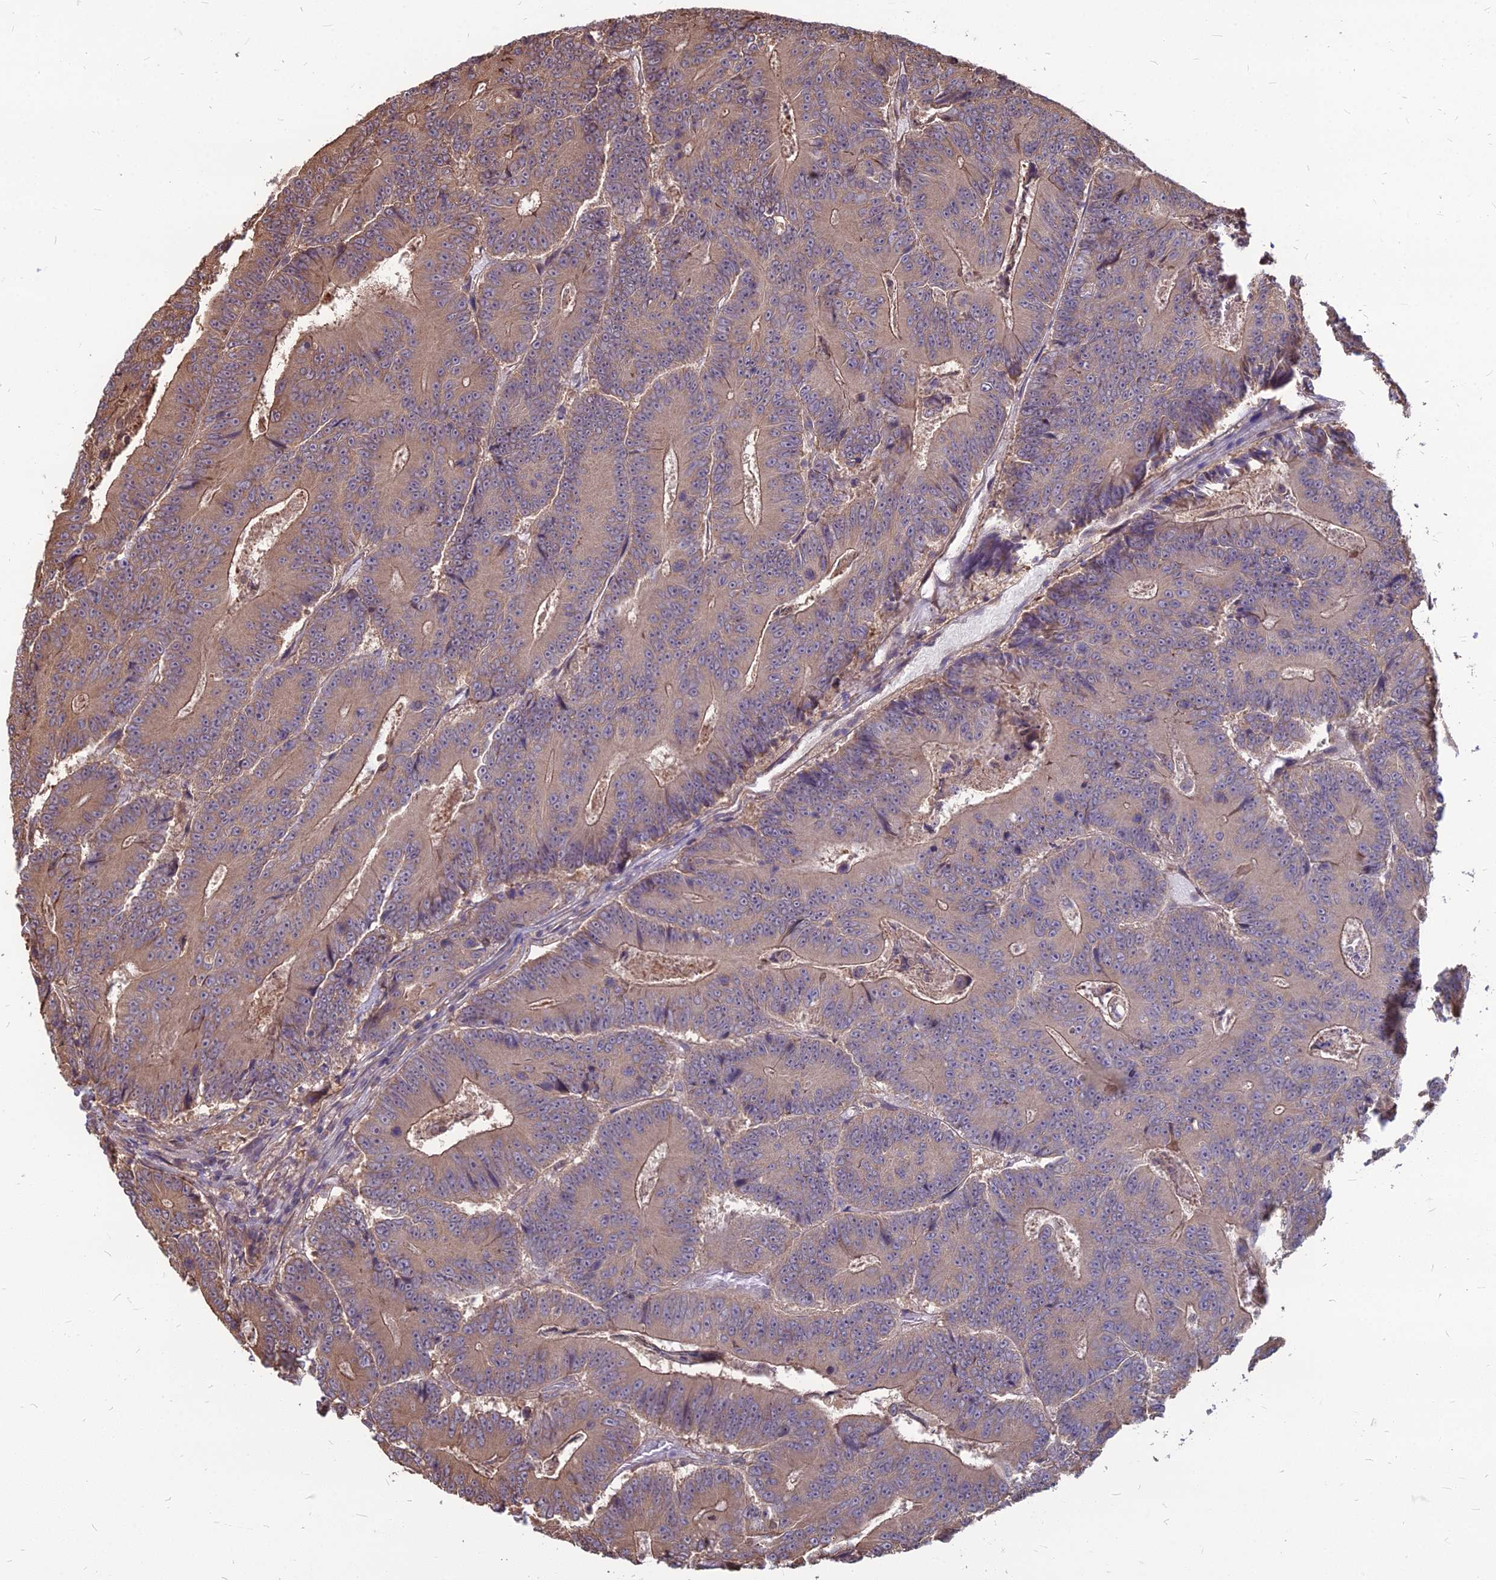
{"staining": {"intensity": "moderate", "quantity": "25%-75%", "location": "cytoplasmic/membranous"}, "tissue": "colorectal cancer", "cell_type": "Tumor cells", "image_type": "cancer", "snomed": [{"axis": "morphology", "description": "Adenocarcinoma, NOS"}, {"axis": "topography", "description": "Colon"}], "caption": "The photomicrograph exhibits staining of colorectal cancer, revealing moderate cytoplasmic/membranous protein expression (brown color) within tumor cells.", "gene": "LSM6", "patient": {"sex": "male", "age": 83}}